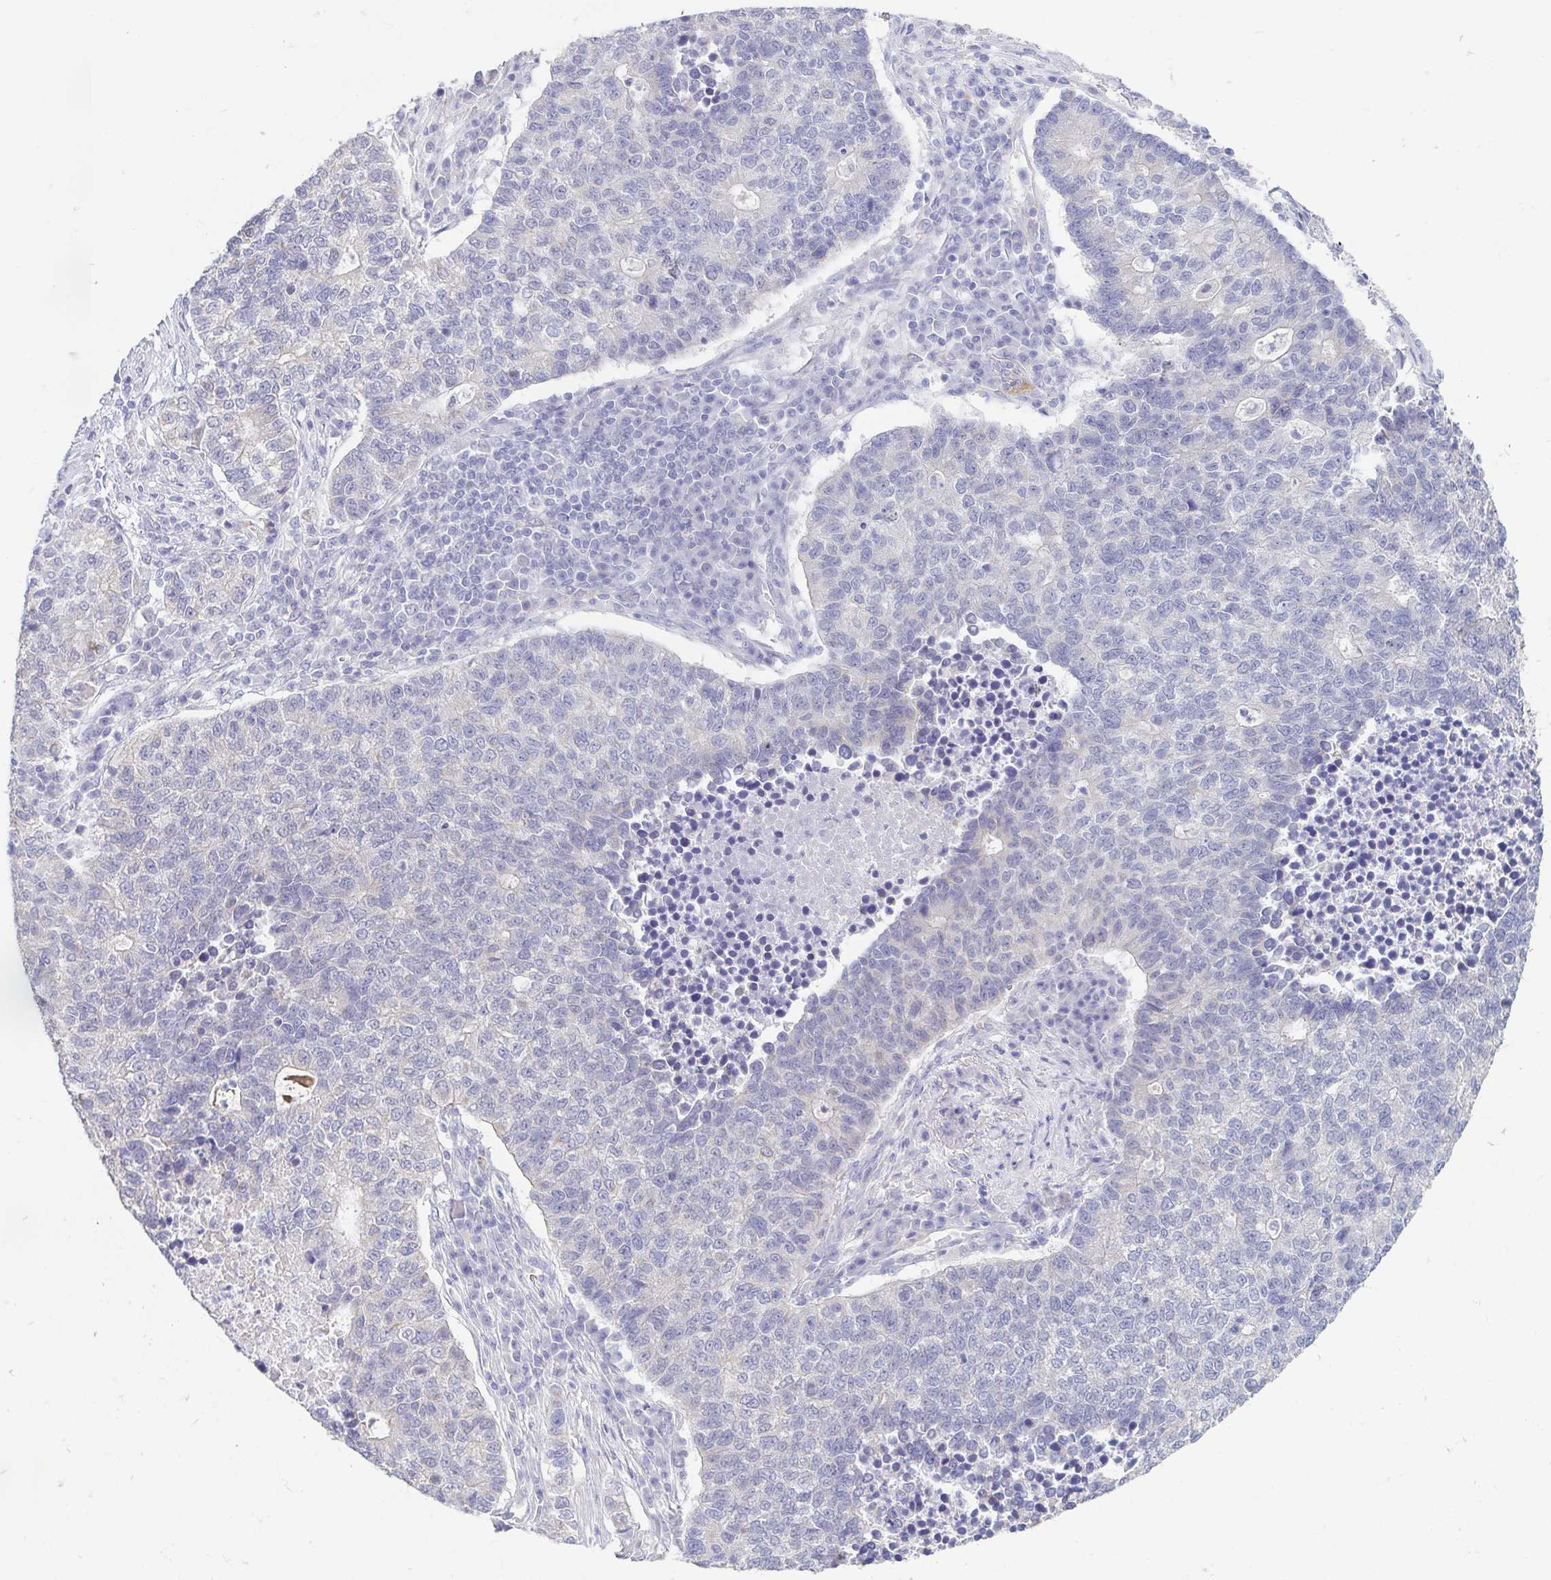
{"staining": {"intensity": "negative", "quantity": "none", "location": "none"}, "tissue": "lung cancer", "cell_type": "Tumor cells", "image_type": "cancer", "snomed": [{"axis": "morphology", "description": "Adenocarcinoma, NOS"}, {"axis": "topography", "description": "Lung"}], "caption": "Tumor cells are negative for brown protein staining in lung cancer. Nuclei are stained in blue.", "gene": "FABP3", "patient": {"sex": "male", "age": 57}}